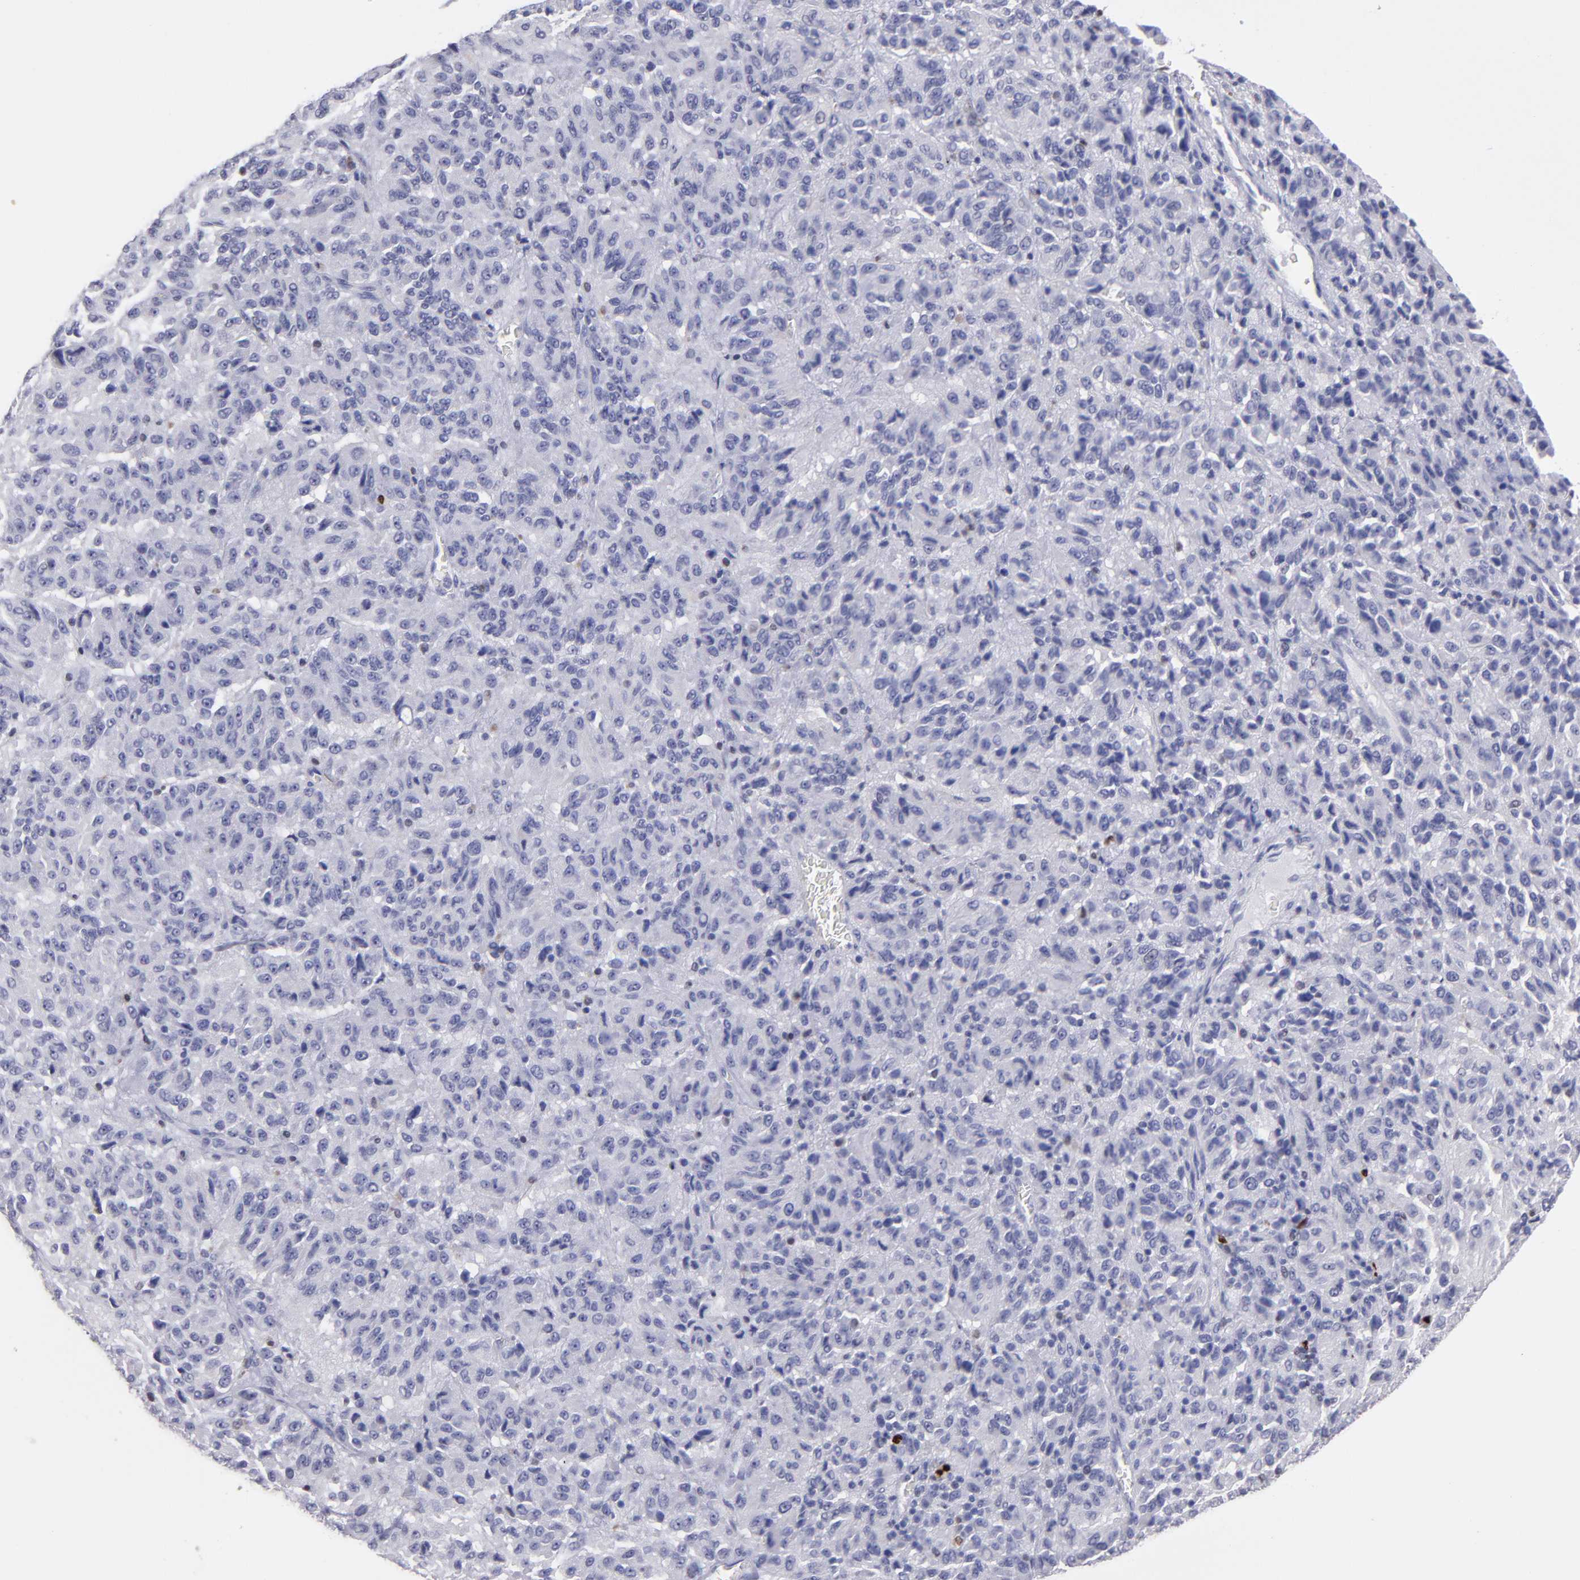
{"staining": {"intensity": "negative", "quantity": "none", "location": "none"}, "tissue": "melanoma", "cell_type": "Tumor cells", "image_type": "cancer", "snomed": [{"axis": "morphology", "description": "Malignant melanoma, Metastatic site"}, {"axis": "topography", "description": "Lung"}], "caption": "Immunohistochemical staining of human malignant melanoma (metastatic site) displays no significant staining in tumor cells.", "gene": "IRF8", "patient": {"sex": "male", "age": 64}}